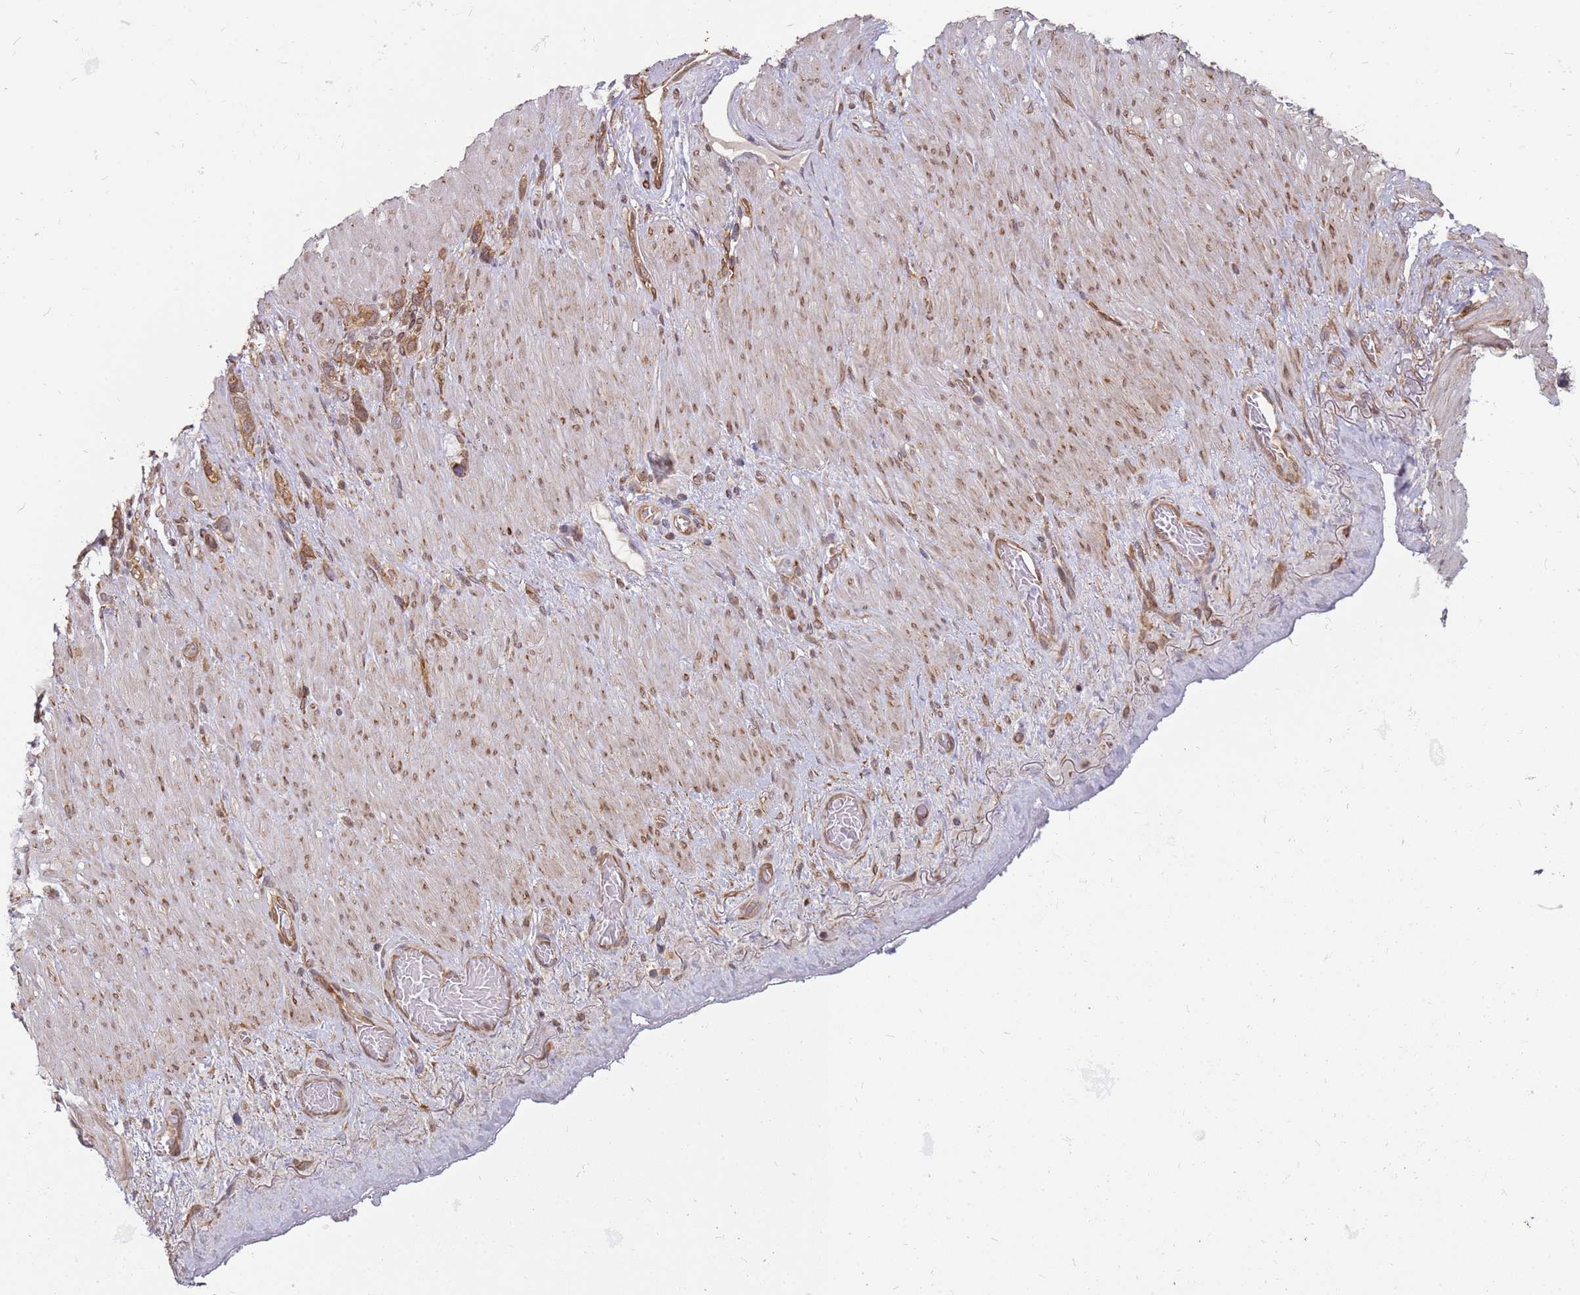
{"staining": {"intensity": "strong", "quantity": ">75%", "location": "cytoplasmic/membranous"}, "tissue": "stomach cancer", "cell_type": "Tumor cells", "image_type": "cancer", "snomed": [{"axis": "morphology", "description": "Adenocarcinoma, NOS"}, {"axis": "topography", "description": "Stomach"}], "caption": "This image exhibits immunohistochemistry (IHC) staining of stomach adenocarcinoma, with high strong cytoplasmic/membranous expression in about >75% of tumor cells.", "gene": "NUDT14", "patient": {"sex": "female", "age": 65}}